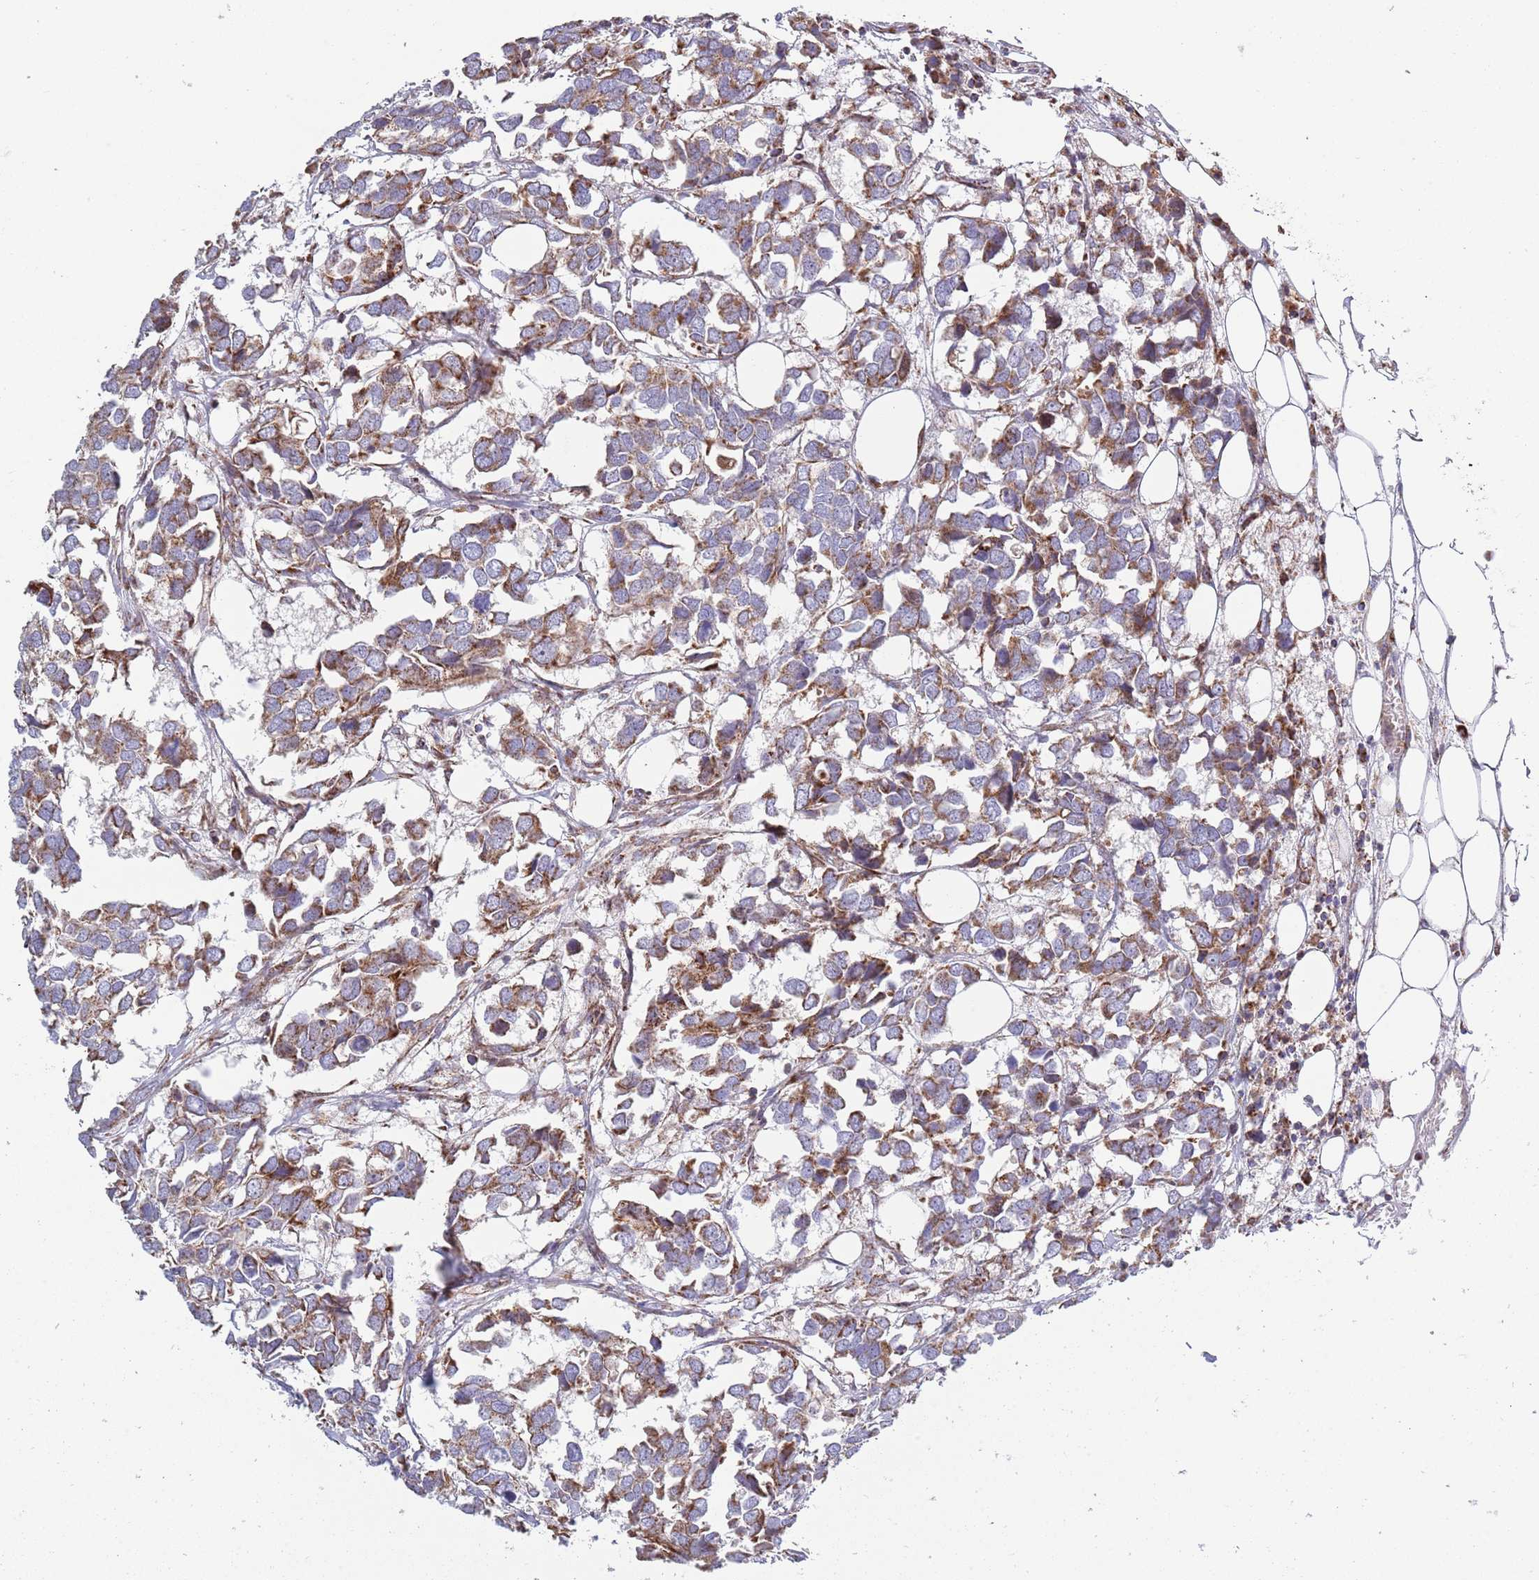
{"staining": {"intensity": "moderate", "quantity": ">75%", "location": "cytoplasmic/membranous"}, "tissue": "breast cancer", "cell_type": "Tumor cells", "image_type": "cancer", "snomed": [{"axis": "morphology", "description": "Duct carcinoma"}, {"axis": "topography", "description": "Breast"}], "caption": "A medium amount of moderate cytoplasmic/membranous expression is present in about >75% of tumor cells in breast cancer (invasive ductal carcinoma) tissue. (IHC, brightfield microscopy, high magnification).", "gene": "ATP5PD", "patient": {"sex": "female", "age": 83}}